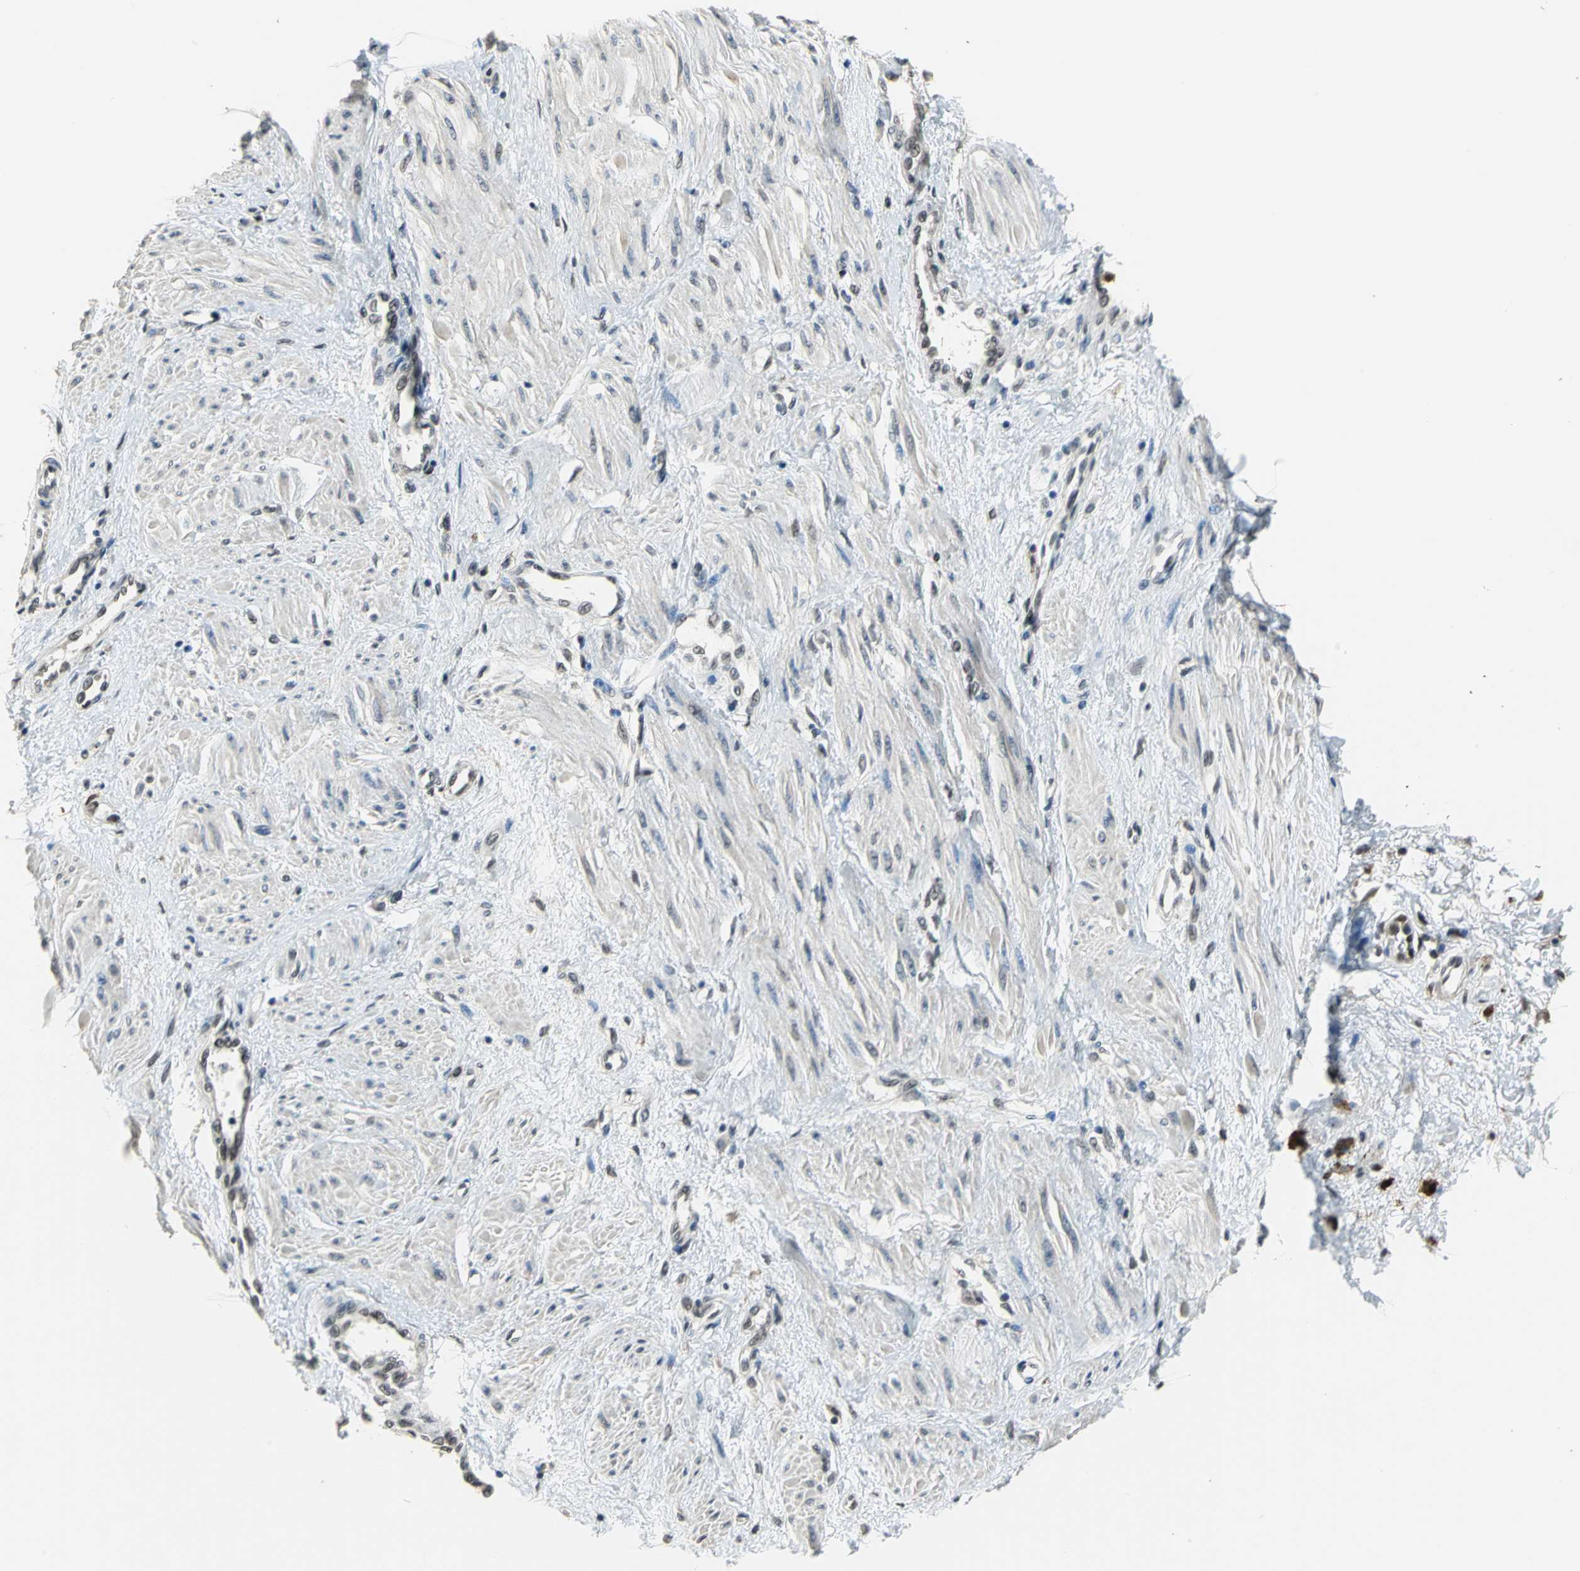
{"staining": {"intensity": "moderate", "quantity": ">75%", "location": "nuclear"}, "tissue": "smooth muscle", "cell_type": "Smooth muscle cells", "image_type": "normal", "snomed": [{"axis": "morphology", "description": "Normal tissue, NOS"}, {"axis": "topography", "description": "Smooth muscle"}, {"axis": "topography", "description": "Uterus"}], "caption": "Normal smooth muscle shows moderate nuclear staining in approximately >75% of smooth muscle cells, visualized by immunohistochemistry.", "gene": "ELF2", "patient": {"sex": "female", "age": 39}}